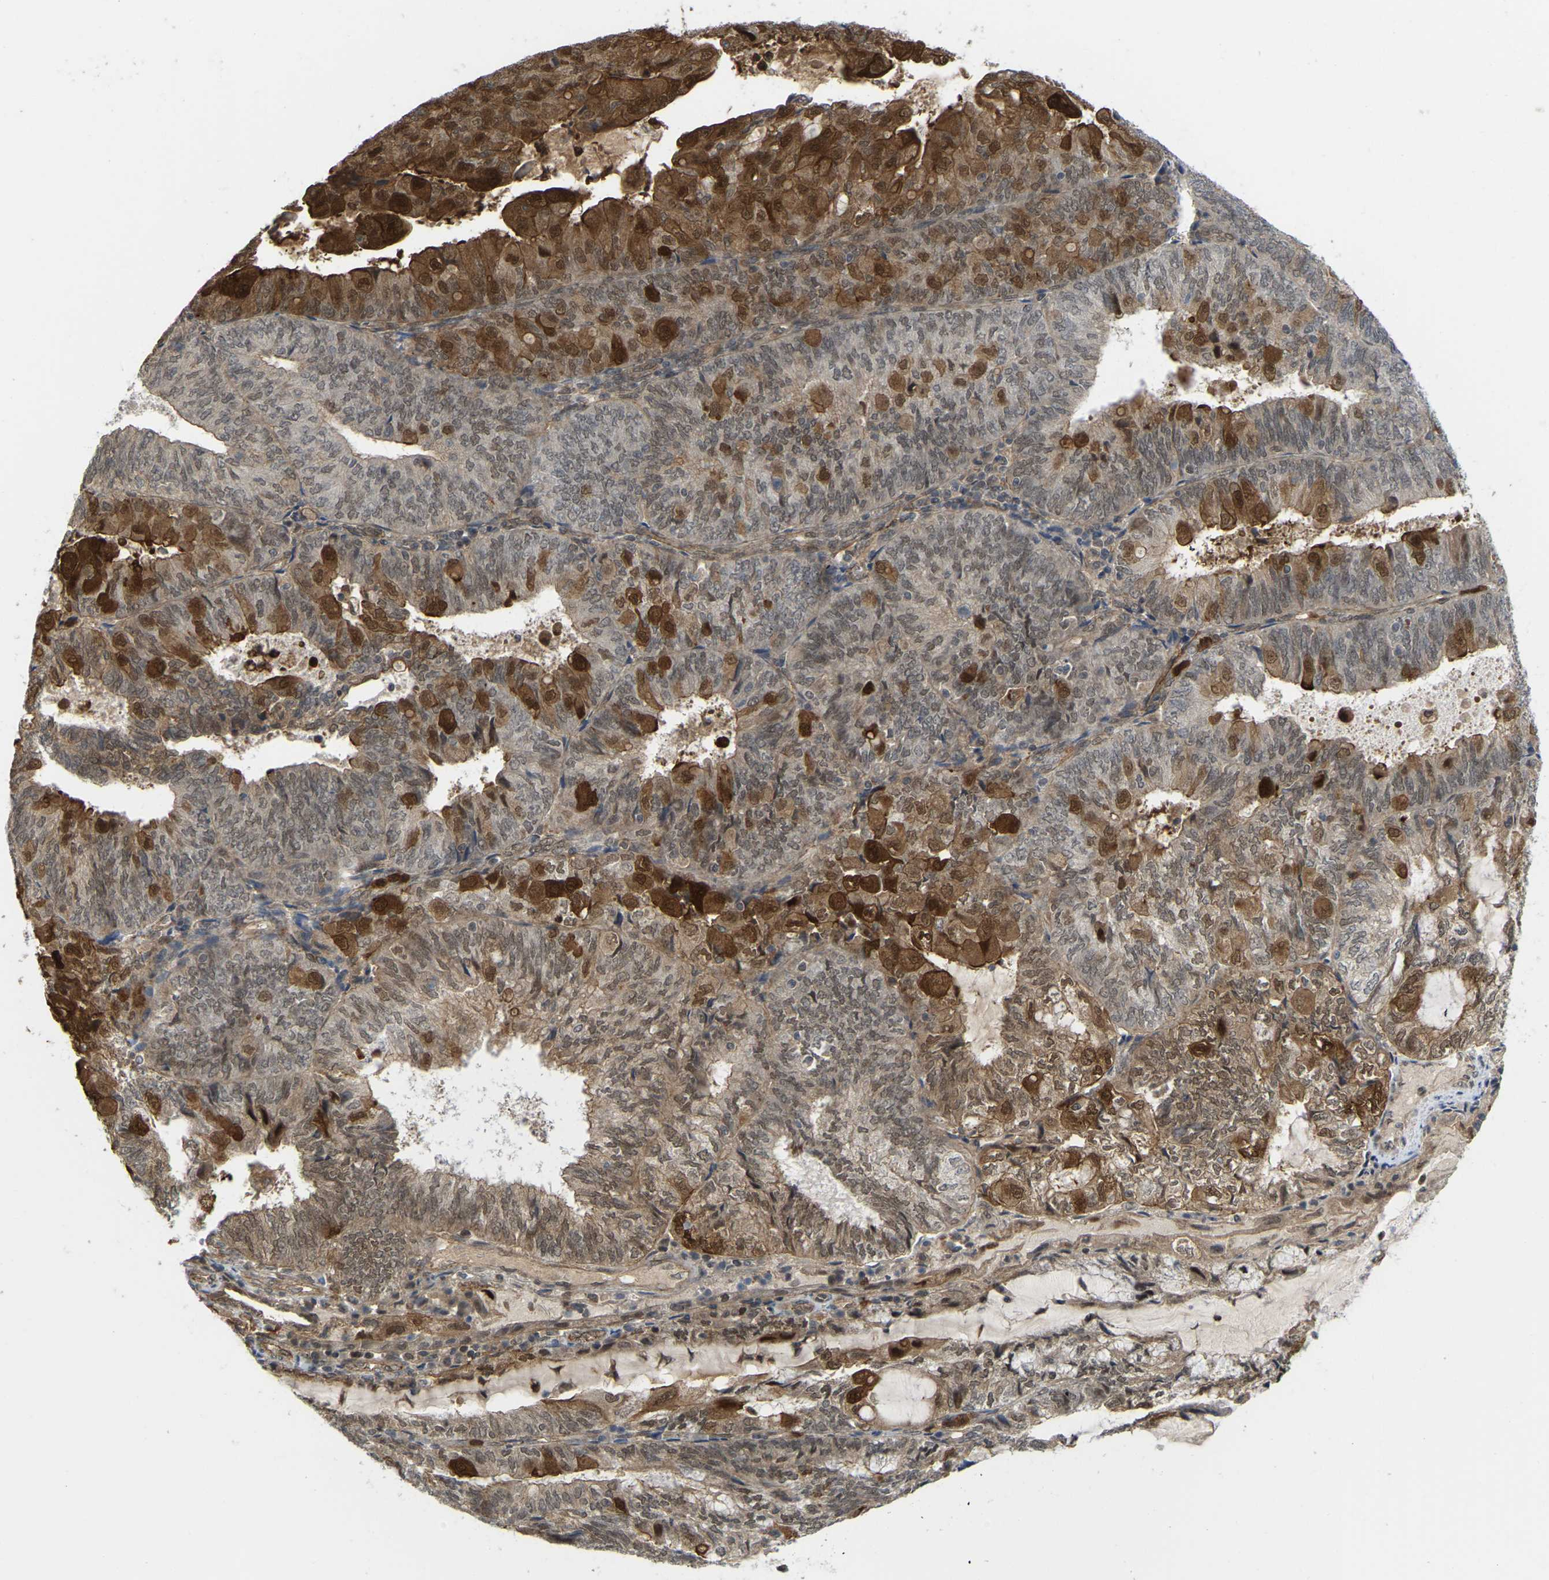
{"staining": {"intensity": "moderate", "quantity": ">75%", "location": "cytoplasmic/membranous,nuclear"}, "tissue": "endometrial cancer", "cell_type": "Tumor cells", "image_type": "cancer", "snomed": [{"axis": "morphology", "description": "Adenocarcinoma, NOS"}, {"axis": "topography", "description": "Endometrium"}], "caption": "Human adenocarcinoma (endometrial) stained with a protein marker demonstrates moderate staining in tumor cells.", "gene": "SERPINB5", "patient": {"sex": "female", "age": 81}}